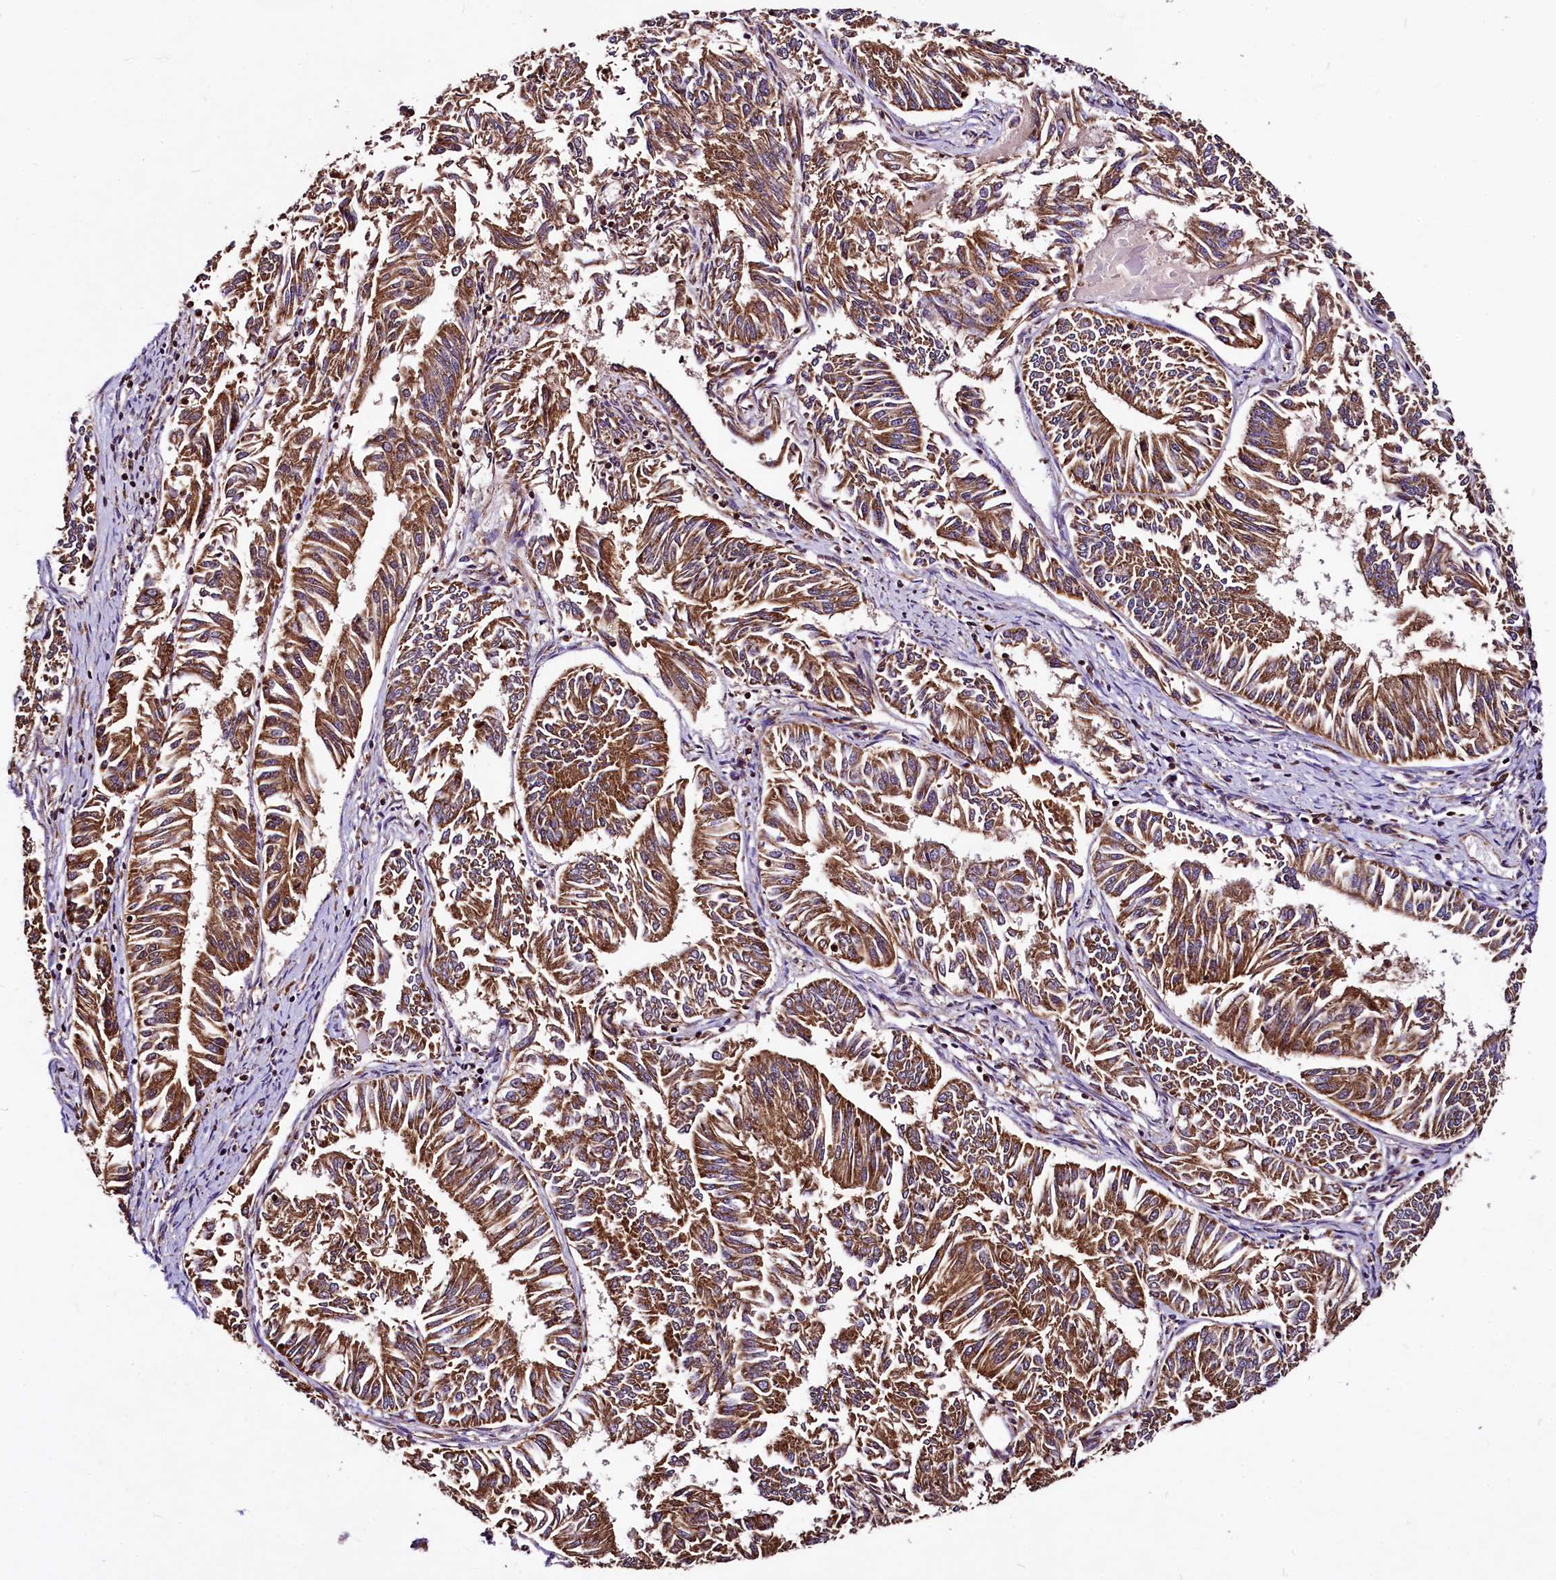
{"staining": {"intensity": "strong", "quantity": ">75%", "location": "cytoplasmic/membranous"}, "tissue": "endometrial cancer", "cell_type": "Tumor cells", "image_type": "cancer", "snomed": [{"axis": "morphology", "description": "Adenocarcinoma, NOS"}, {"axis": "topography", "description": "Endometrium"}], "caption": "Strong cytoplasmic/membranous expression is present in about >75% of tumor cells in endometrial cancer. (DAB (3,3'-diaminobenzidine) IHC with brightfield microscopy, high magnification).", "gene": "LRSAM1", "patient": {"sex": "female", "age": 58}}